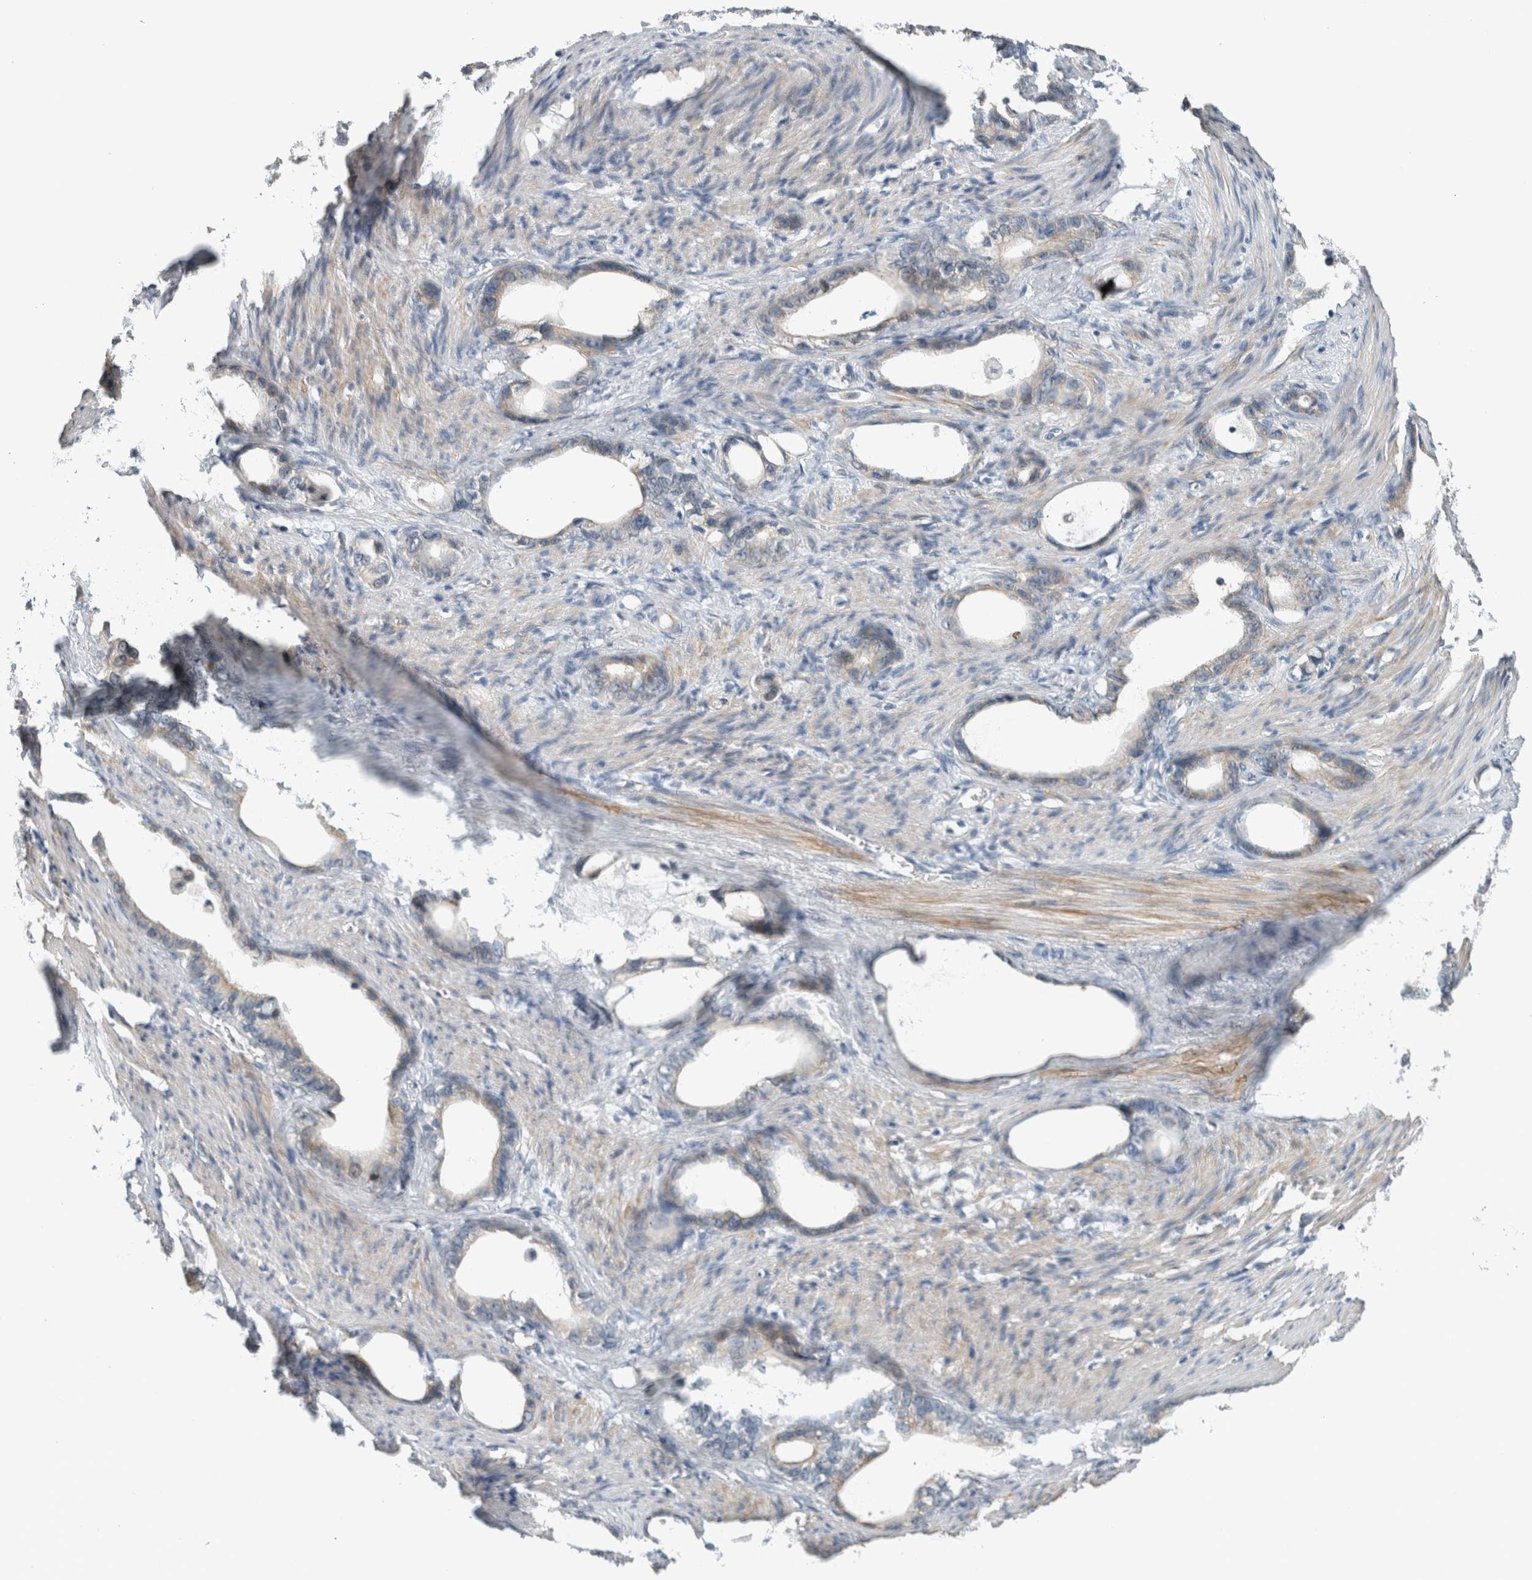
{"staining": {"intensity": "weak", "quantity": "<25%", "location": "cytoplasmic/membranous"}, "tissue": "stomach cancer", "cell_type": "Tumor cells", "image_type": "cancer", "snomed": [{"axis": "morphology", "description": "Adenocarcinoma, NOS"}, {"axis": "topography", "description": "Stomach"}], "caption": "Tumor cells are negative for protein expression in human stomach adenocarcinoma. The staining was performed using DAB to visualize the protein expression in brown, while the nuclei were stained in blue with hematoxylin (Magnification: 20x).", "gene": "ERCC6L2", "patient": {"sex": "female", "age": 75}}